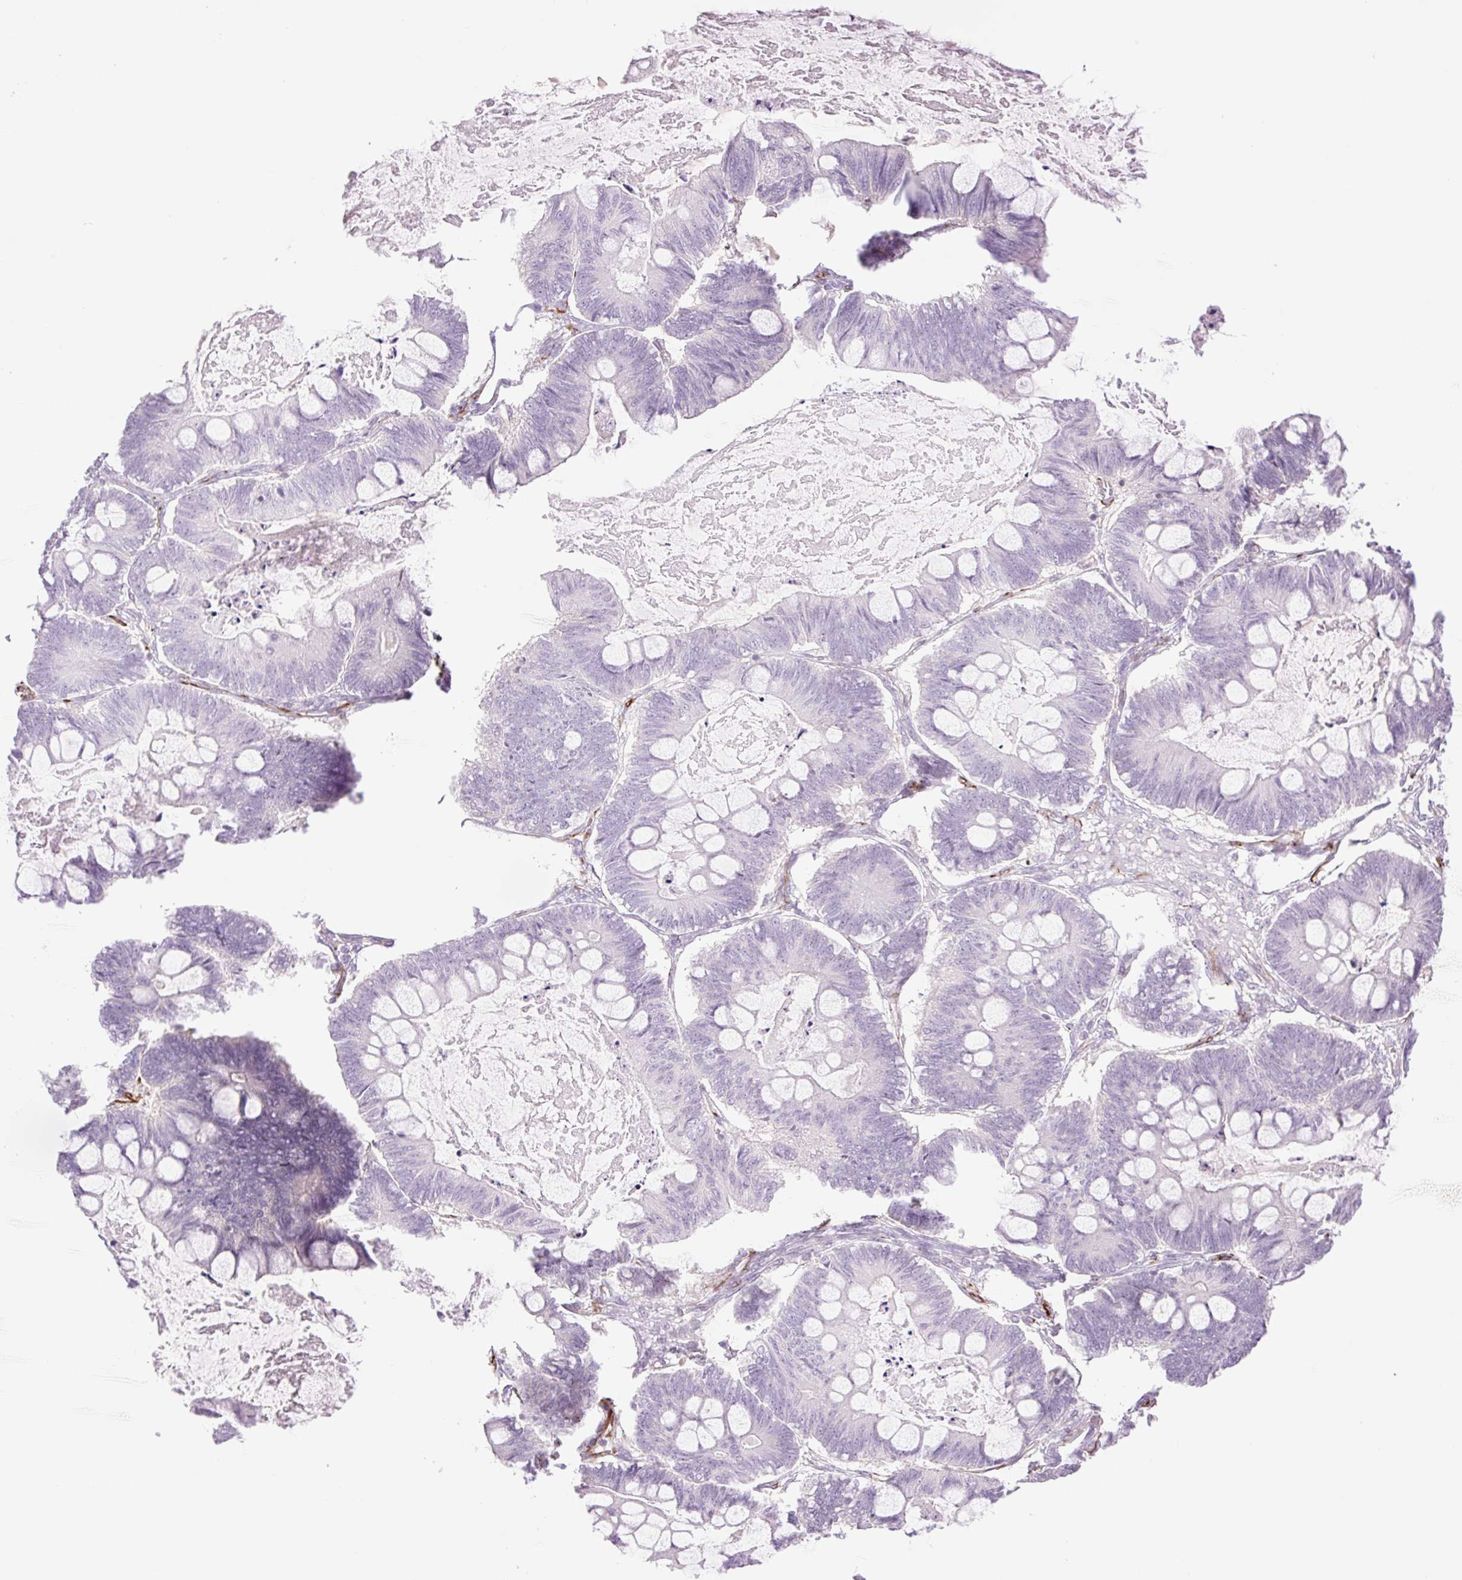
{"staining": {"intensity": "negative", "quantity": "none", "location": "none"}, "tissue": "ovarian cancer", "cell_type": "Tumor cells", "image_type": "cancer", "snomed": [{"axis": "morphology", "description": "Cystadenocarcinoma, mucinous, NOS"}, {"axis": "topography", "description": "Ovary"}], "caption": "Ovarian mucinous cystadenocarcinoma was stained to show a protein in brown. There is no significant expression in tumor cells. (Brightfield microscopy of DAB immunohistochemistry at high magnification).", "gene": "ZFYVE21", "patient": {"sex": "female", "age": 61}}